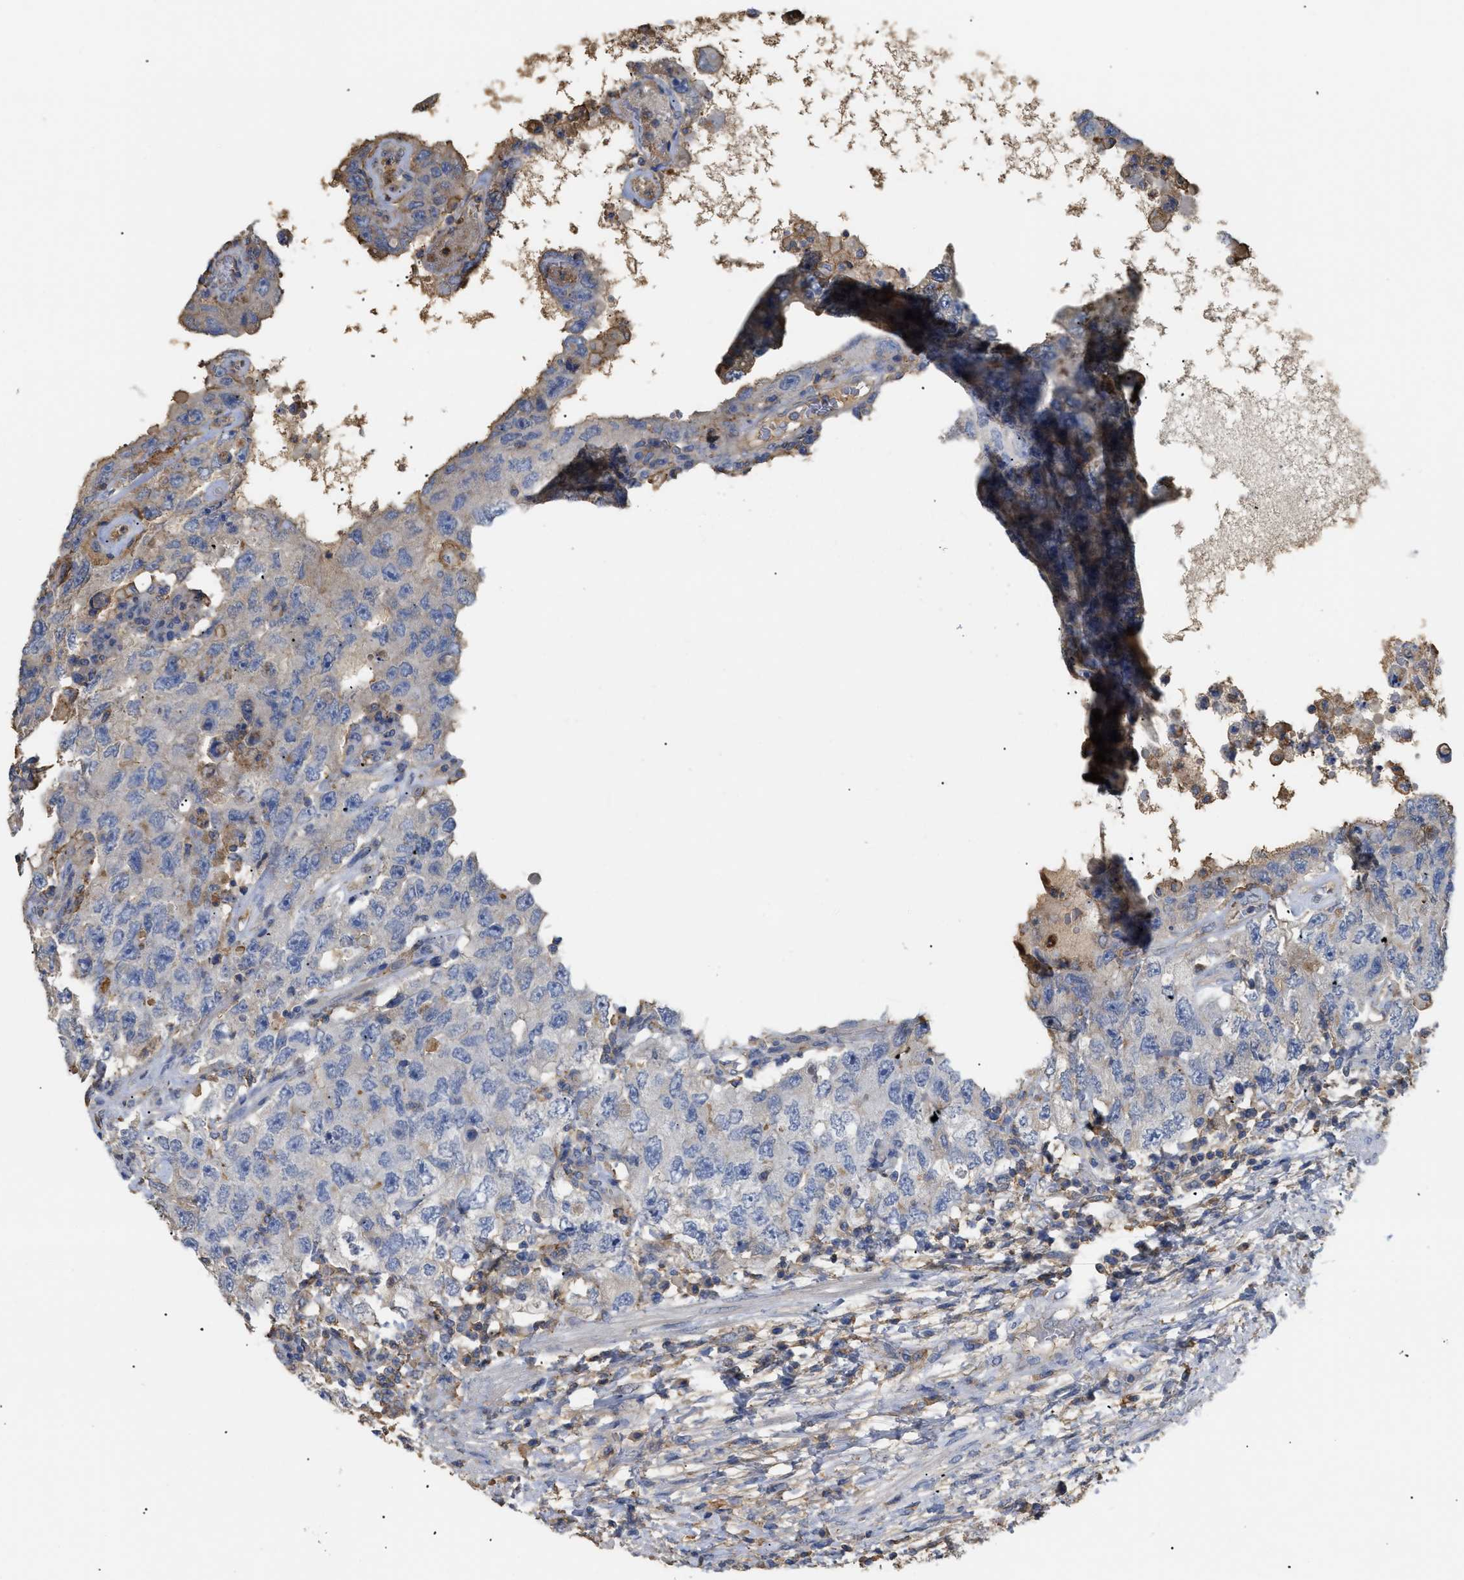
{"staining": {"intensity": "weak", "quantity": "<25%", "location": "cytoplasmic/membranous"}, "tissue": "testis cancer", "cell_type": "Tumor cells", "image_type": "cancer", "snomed": [{"axis": "morphology", "description": "Carcinoma, Embryonal, NOS"}, {"axis": "topography", "description": "Testis"}], "caption": "Immunohistochemistry of testis cancer exhibits no staining in tumor cells.", "gene": "ANXA4", "patient": {"sex": "male", "age": 26}}